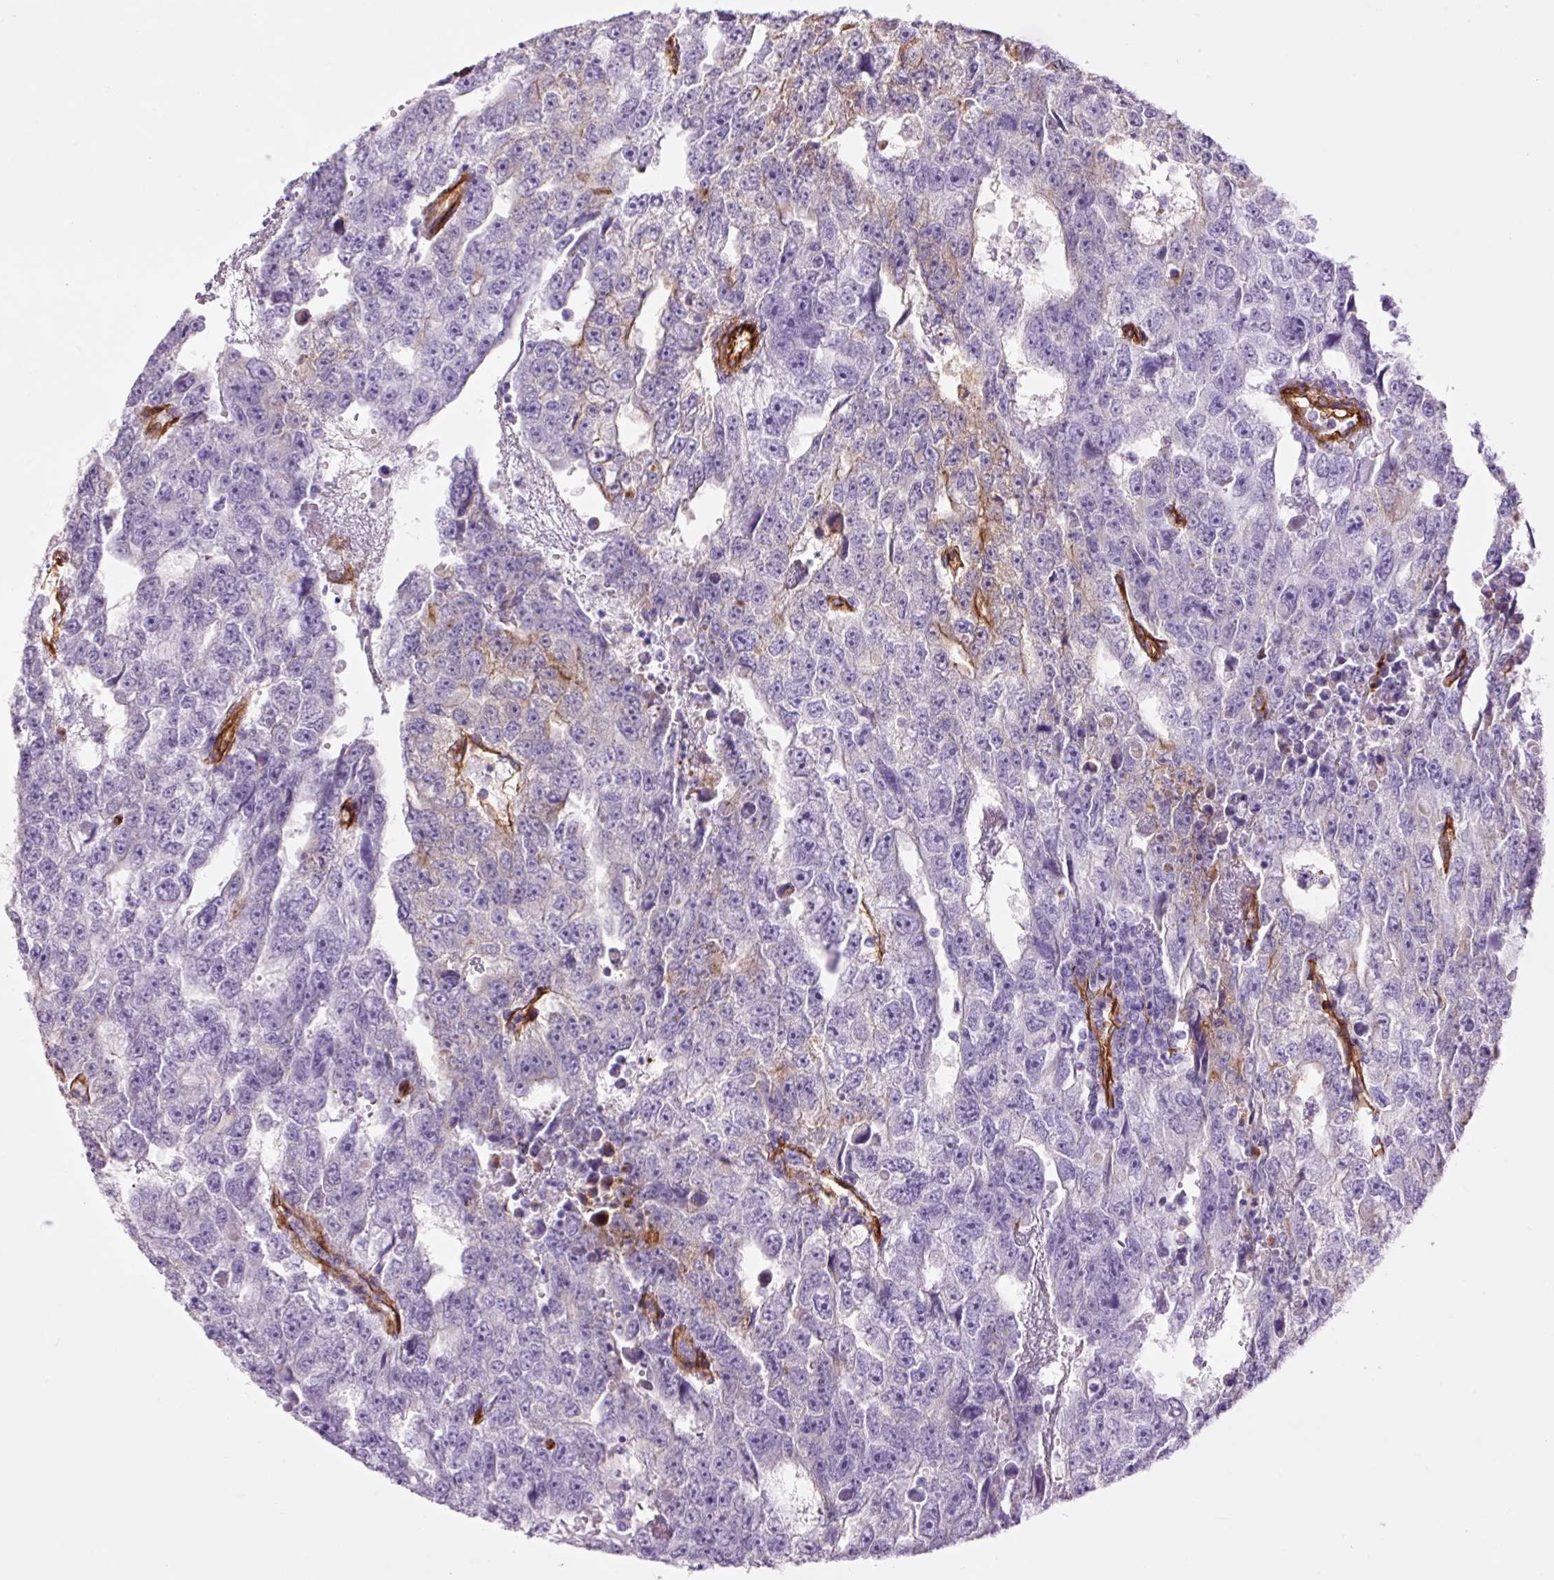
{"staining": {"intensity": "weak", "quantity": "<25%", "location": "cytoplasmic/membranous"}, "tissue": "testis cancer", "cell_type": "Tumor cells", "image_type": "cancer", "snomed": [{"axis": "morphology", "description": "Carcinoma, Embryonal, NOS"}, {"axis": "topography", "description": "Testis"}], "caption": "DAB immunohistochemical staining of testis cancer demonstrates no significant expression in tumor cells.", "gene": "CAV1", "patient": {"sex": "male", "age": 20}}